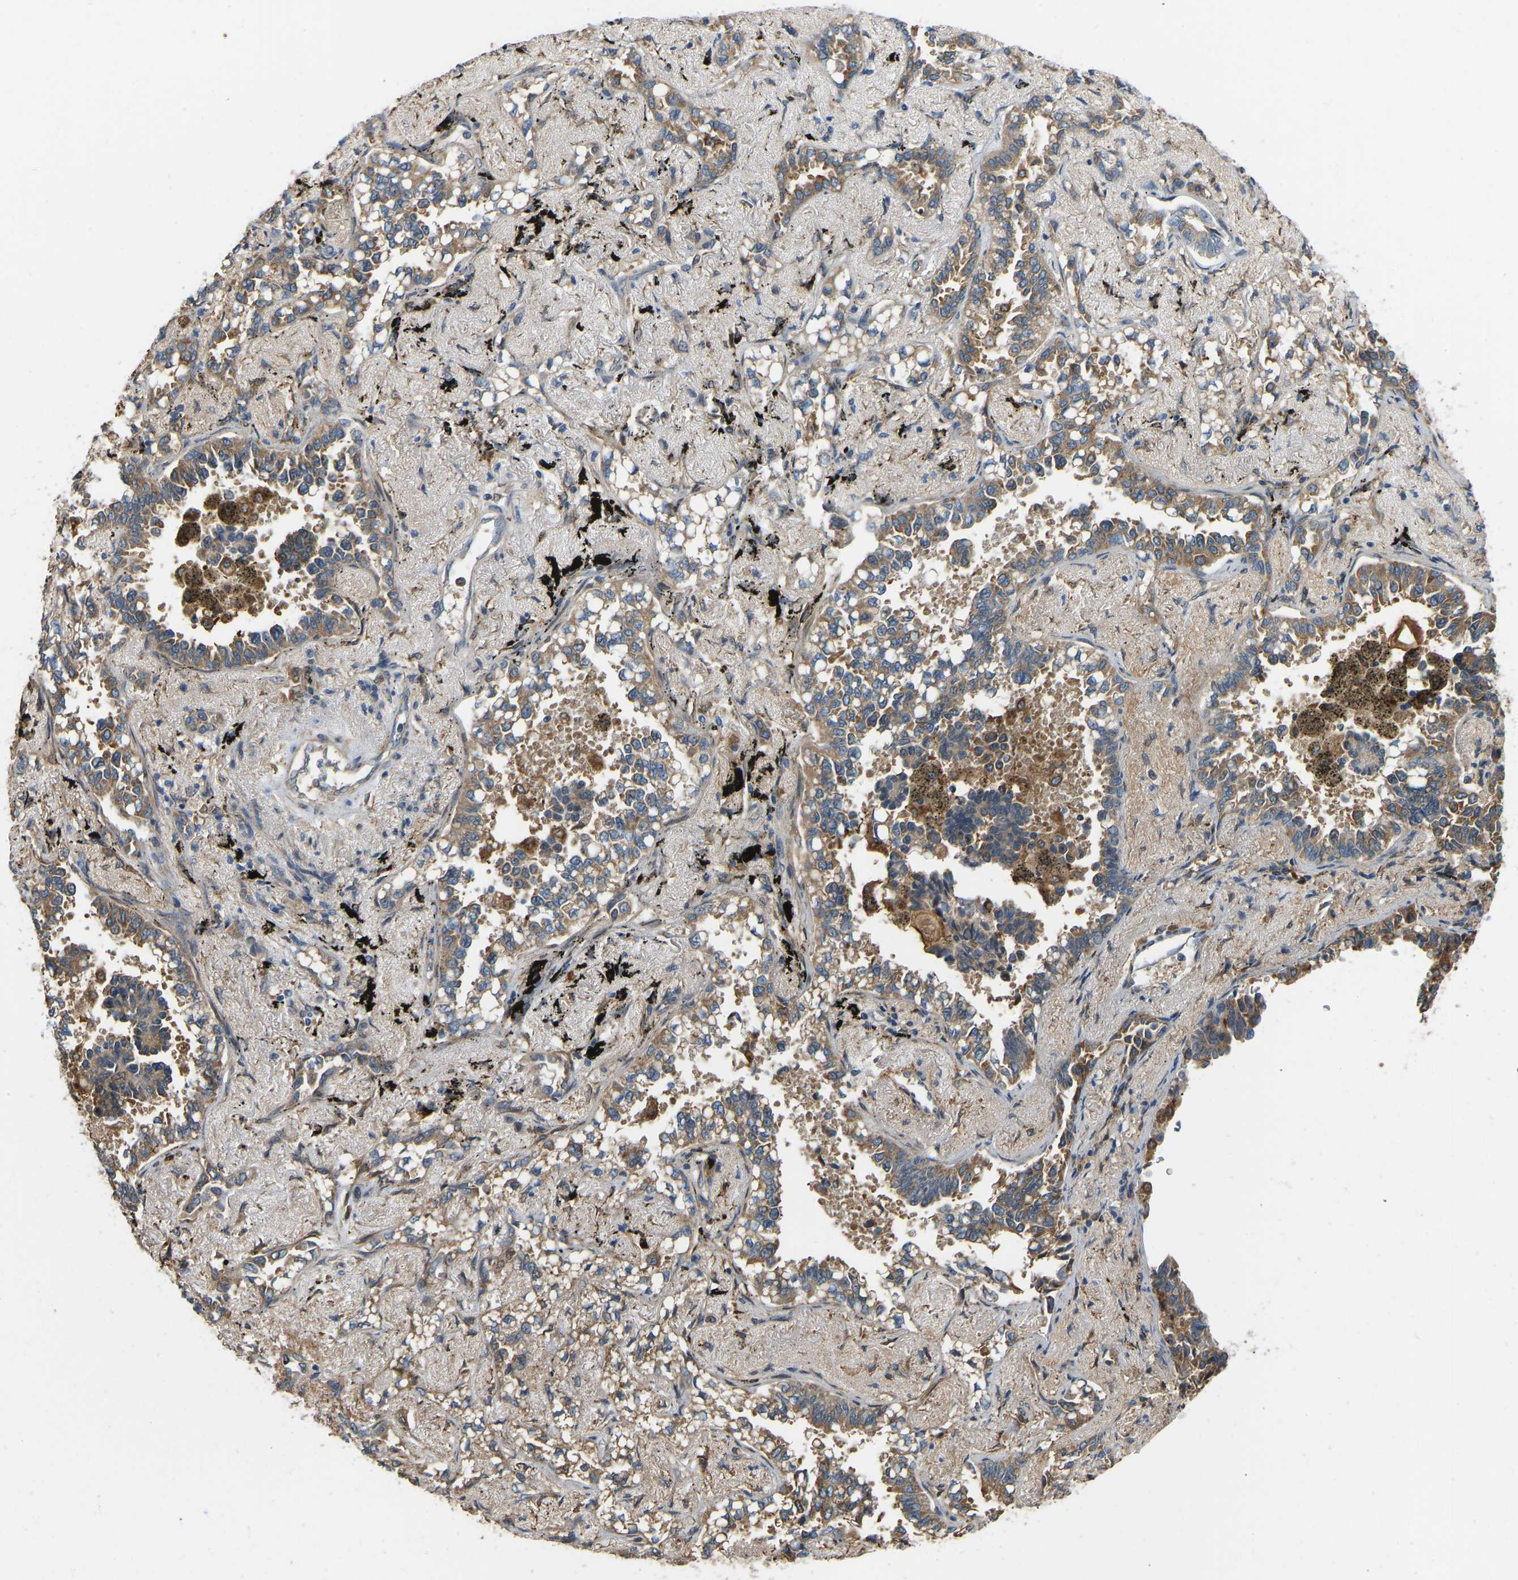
{"staining": {"intensity": "moderate", "quantity": ">75%", "location": "cytoplasmic/membranous"}, "tissue": "lung cancer", "cell_type": "Tumor cells", "image_type": "cancer", "snomed": [{"axis": "morphology", "description": "Adenocarcinoma, NOS"}, {"axis": "topography", "description": "Lung"}], "caption": "Approximately >75% of tumor cells in lung adenocarcinoma reveal moderate cytoplasmic/membranous protein expression as visualized by brown immunohistochemical staining.", "gene": "OS9", "patient": {"sex": "male", "age": 59}}